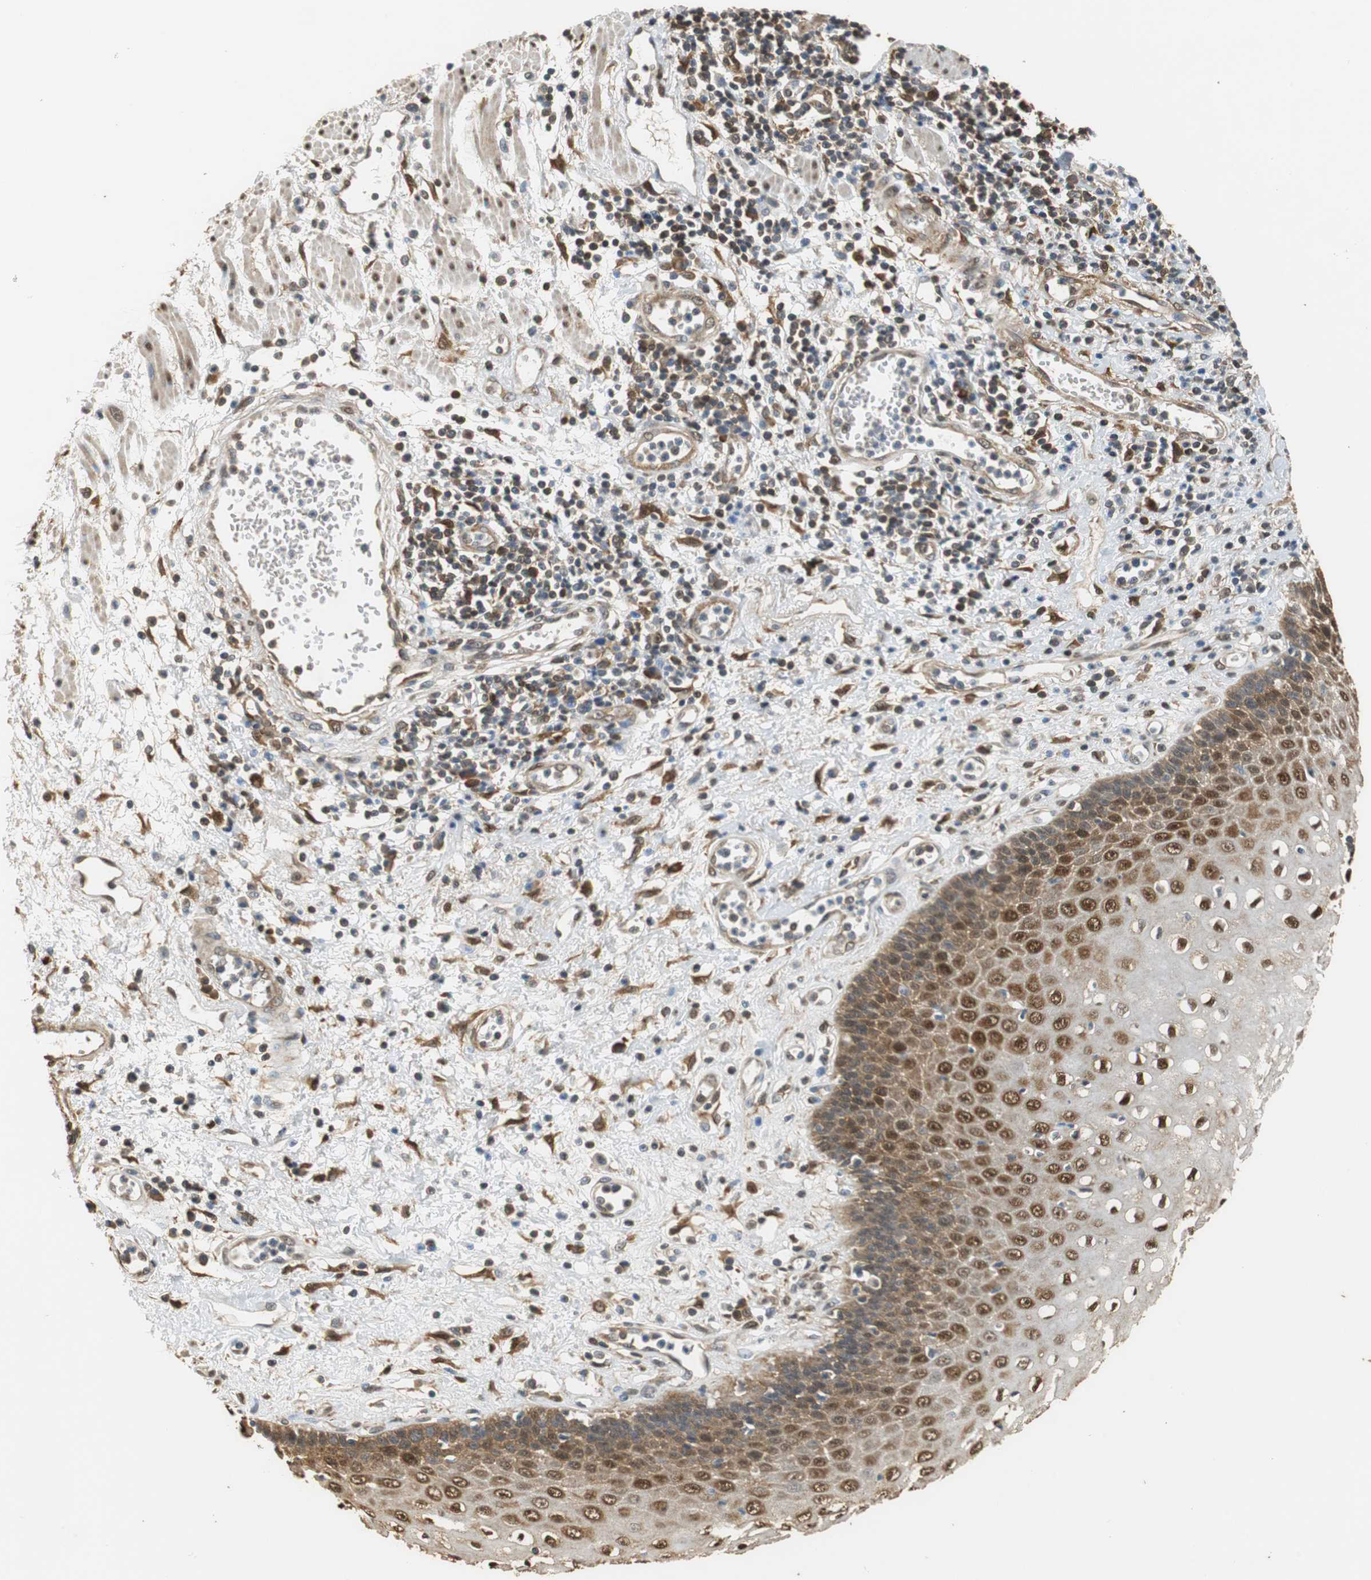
{"staining": {"intensity": "strong", "quantity": ">75%", "location": "cytoplasmic/membranous,nuclear"}, "tissue": "esophagus", "cell_type": "Squamous epithelial cells", "image_type": "normal", "snomed": [{"axis": "morphology", "description": "Normal tissue, NOS"}, {"axis": "morphology", "description": "Squamous cell carcinoma, NOS"}, {"axis": "topography", "description": "Esophagus"}], "caption": "Approximately >75% of squamous epithelial cells in unremarkable esophagus display strong cytoplasmic/membranous,nuclear protein expression as visualized by brown immunohistochemical staining.", "gene": "UBQLN2", "patient": {"sex": "male", "age": 65}}